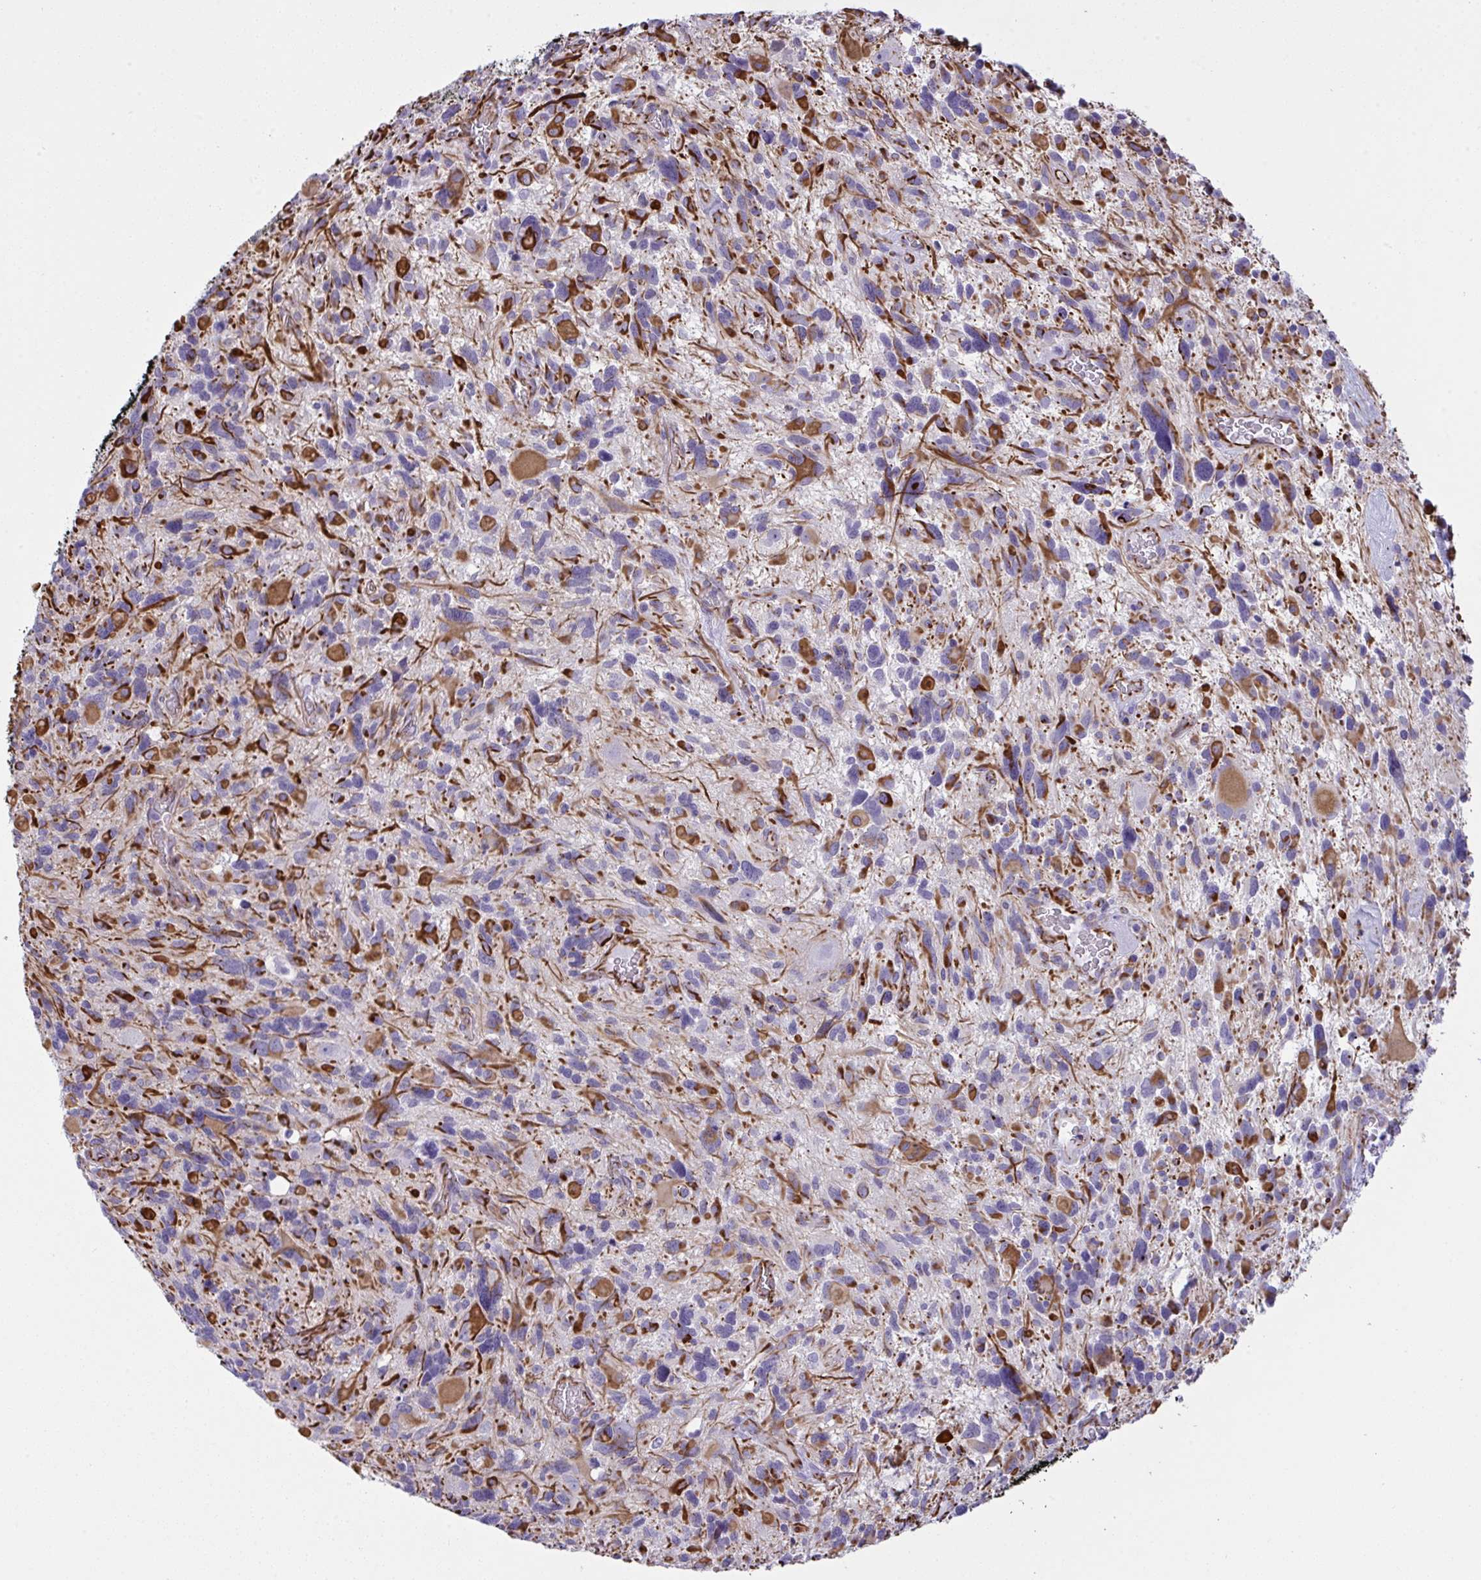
{"staining": {"intensity": "negative", "quantity": "none", "location": "none"}, "tissue": "glioma", "cell_type": "Tumor cells", "image_type": "cancer", "snomed": [{"axis": "morphology", "description": "Glioma, malignant, High grade"}, {"axis": "topography", "description": "Brain"}], "caption": "DAB immunohistochemical staining of malignant high-grade glioma exhibits no significant expression in tumor cells. (DAB (3,3'-diaminobenzidine) immunohistochemistry (IHC) visualized using brightfield microscopy, high magnification).", "gene": "SLC35B1", "patient": {"sex": "male", "age": 49}}